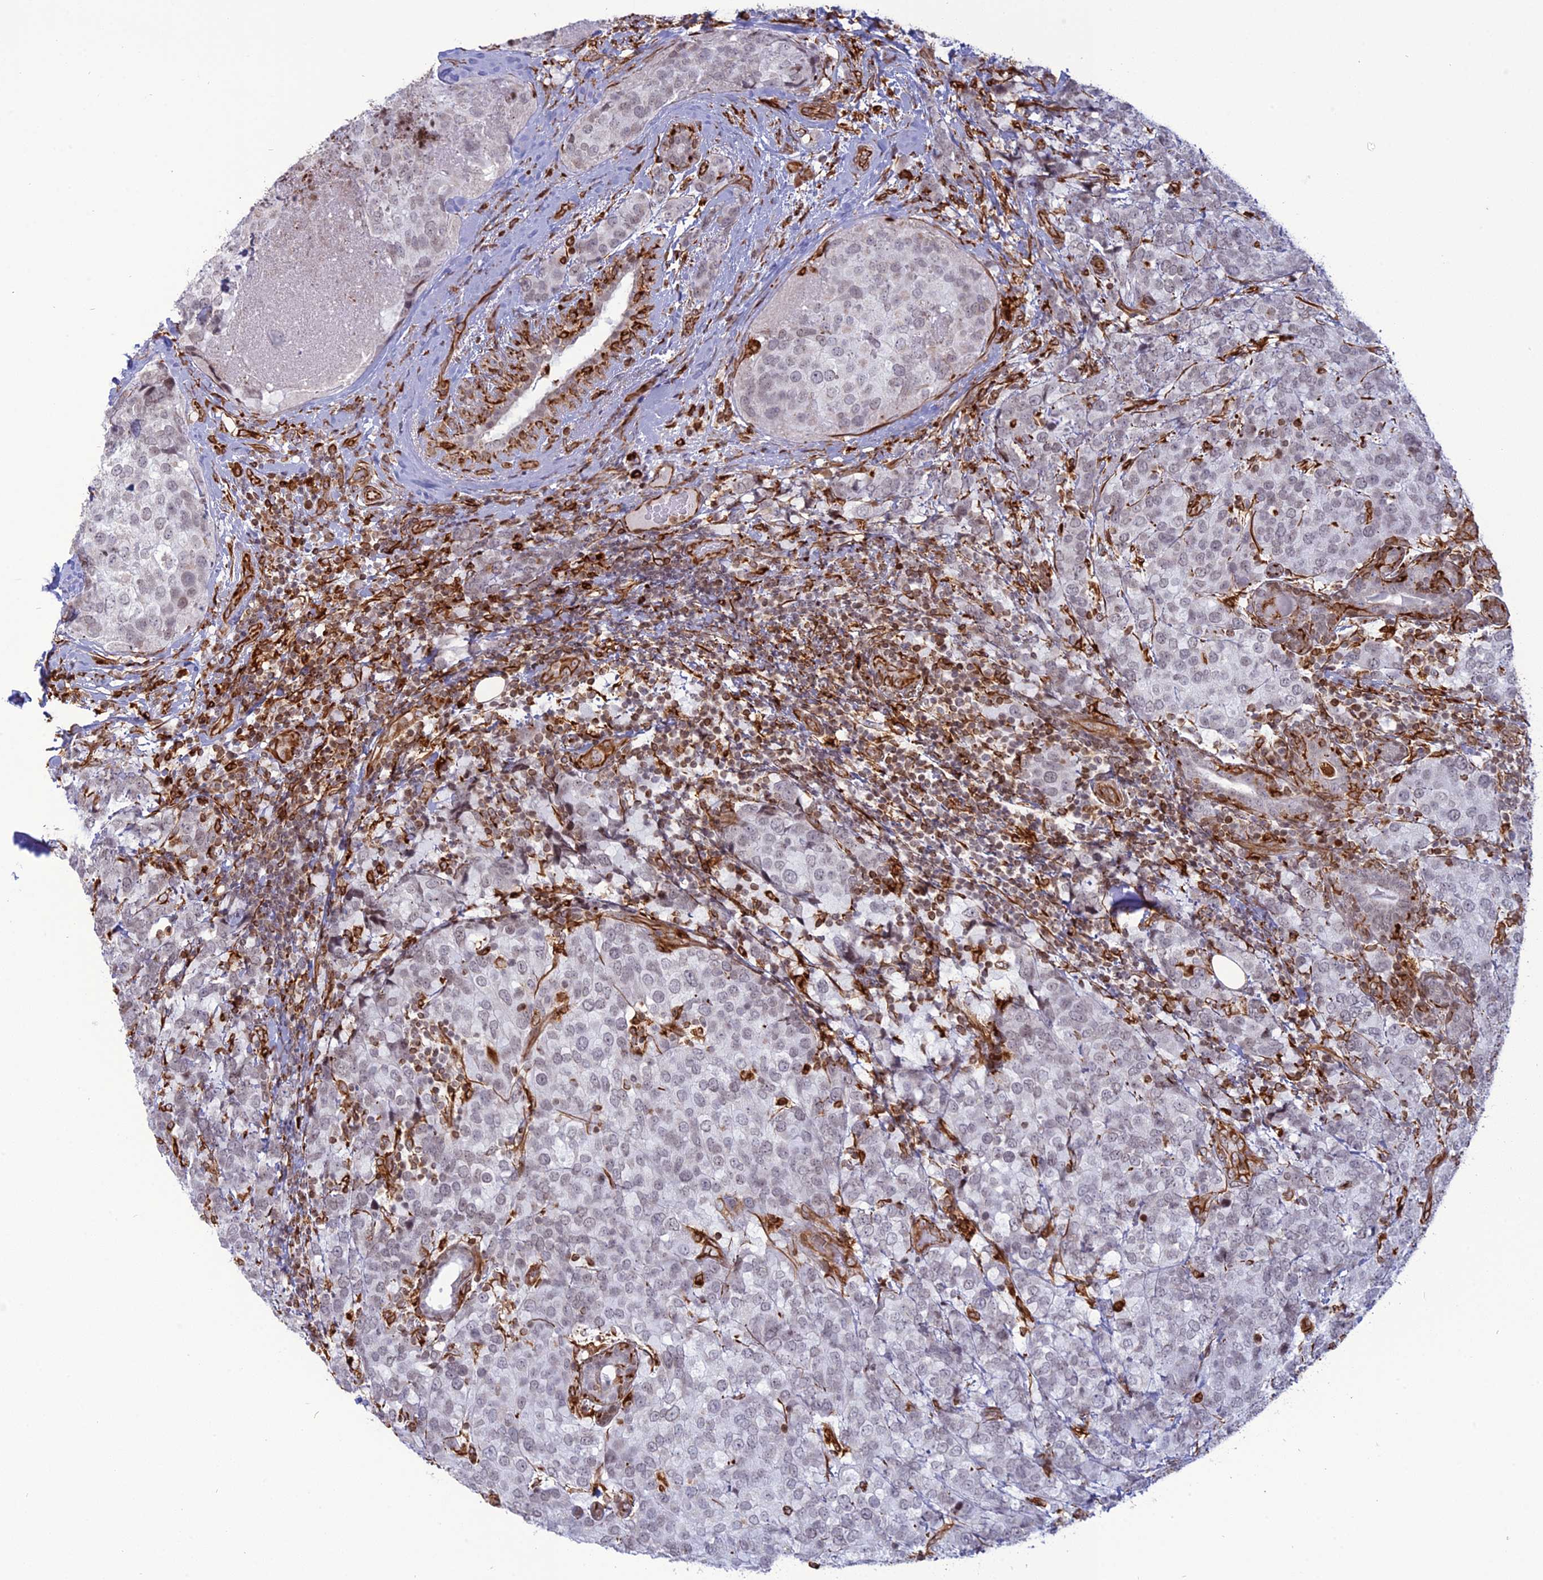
{"staining": {"intensity": "negative", "quantity": "none", "location": "none"}, "tissue": "breast cancer", "cell_type": "Tumor cells", "image_type": "cancer", "snomed": [{"axis": "morphology", "description": "Lobular carcinoma"}, {"axis": "topography", "description": "Breast"}], "caption": "DAB (3,3'-diaminobenzidine) immunohistochemical staining of lobular carcinoma (breast) displays no significant positivity in tumor cells. (DAB immunohistochemistry (IHC) visualized using brightfield microscopy, high magnification).", "gene": "APOBR", "patient": {"sex": "female", "age": 59}}